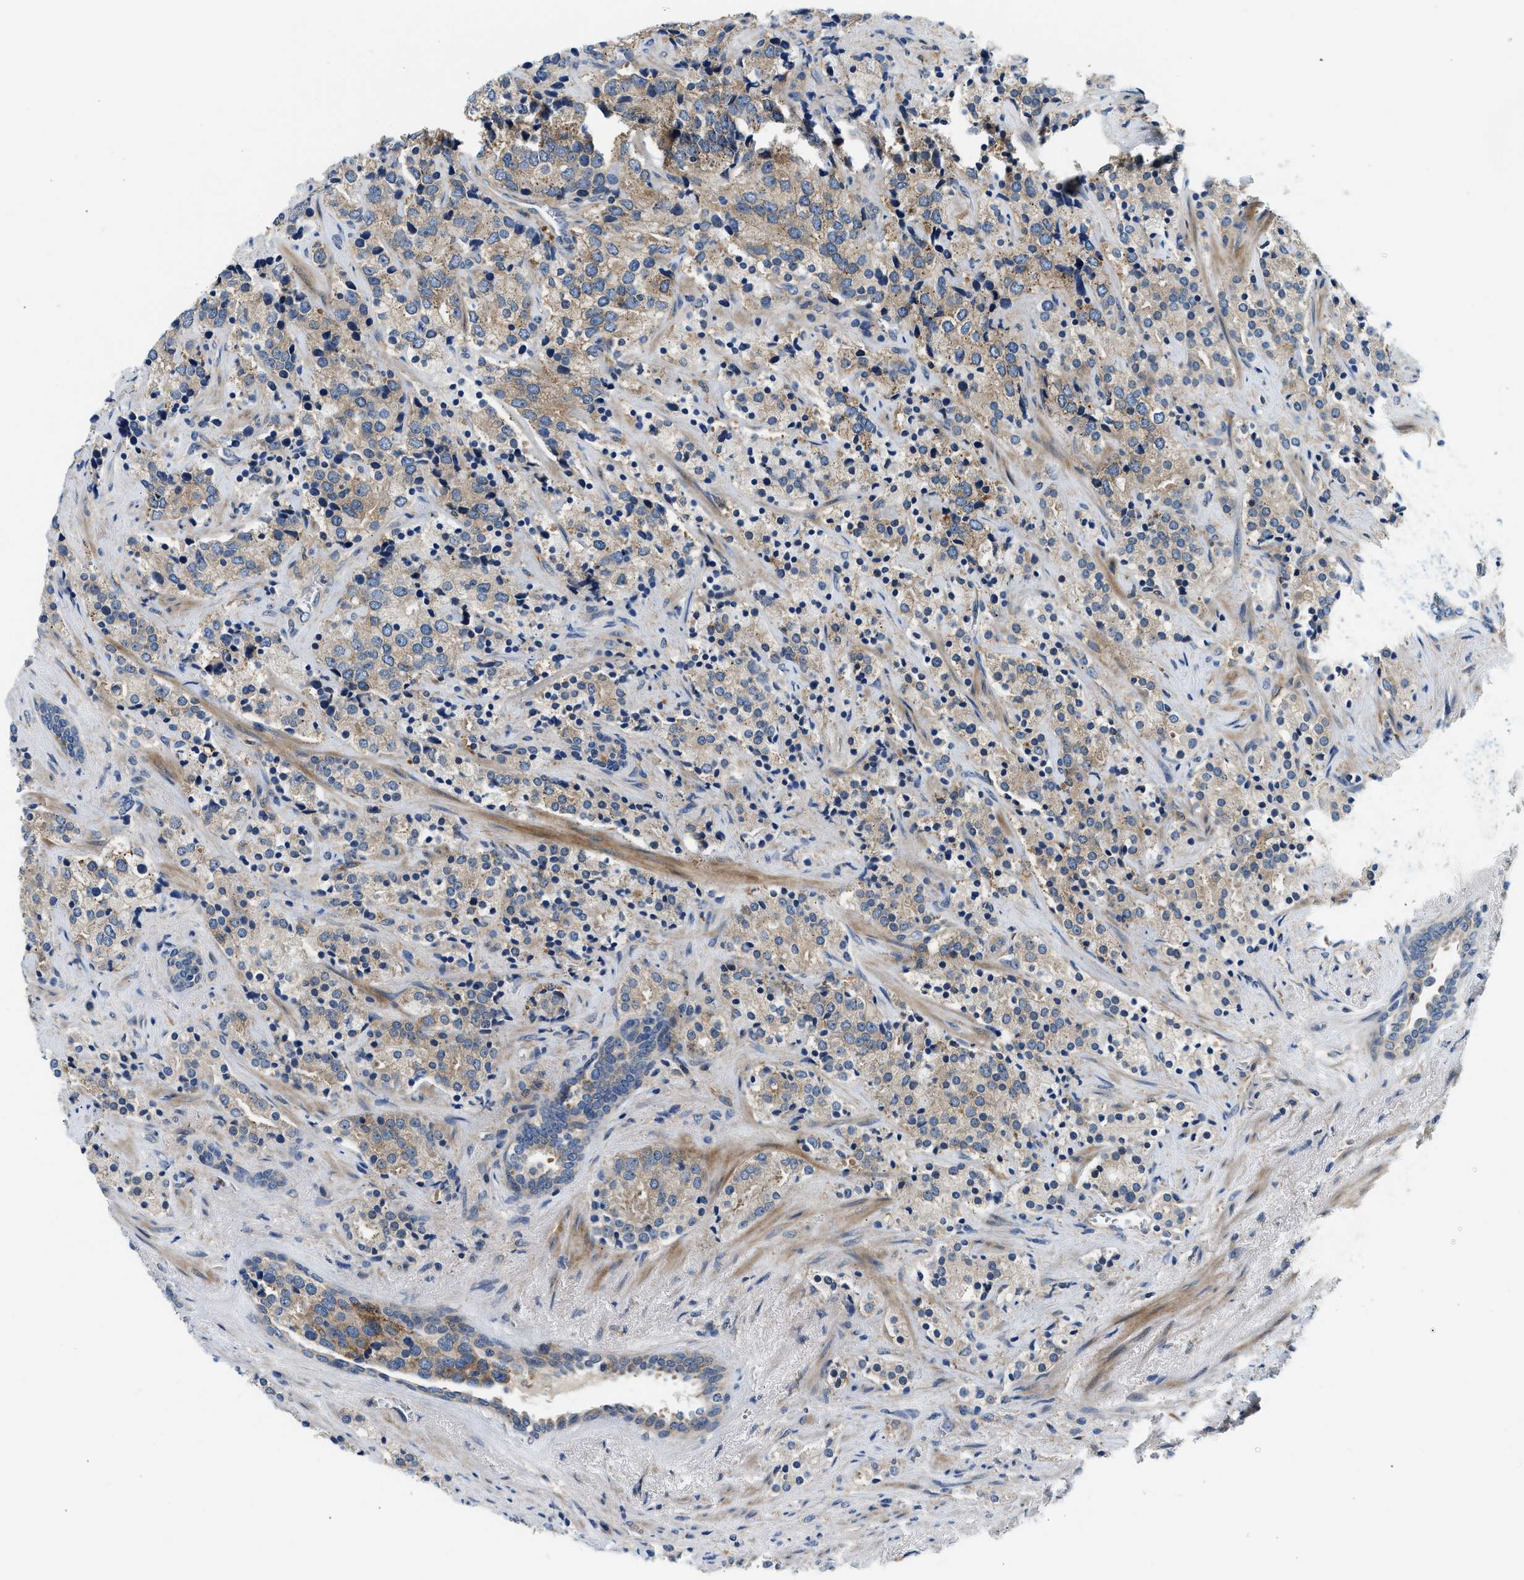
{"staining": {"intensity": "moderate", "quantity": ">75%", "location": "cytoplasmic/membranous"}, "tissue": "prostate cancer", "cell_type": "Tumor cells", "image_type": "cancer", "snomed": [{"axis": "morphology", "description": "Adenocarcinoma, High grade"}, {"axis": "topography", "description": "Prostate"}], "caption": "Prostate cancer stained with IHC displays moderate cytoplasmic/membranous expression in approximately >75% of tumor cells. The protein of interest is stained brown, and the nuclei are stained in blue (DAB IHC with brightfield microscopy, high magnification).", "gene": "LPIN2", "patient": {"sex": "male", "age": 71}}